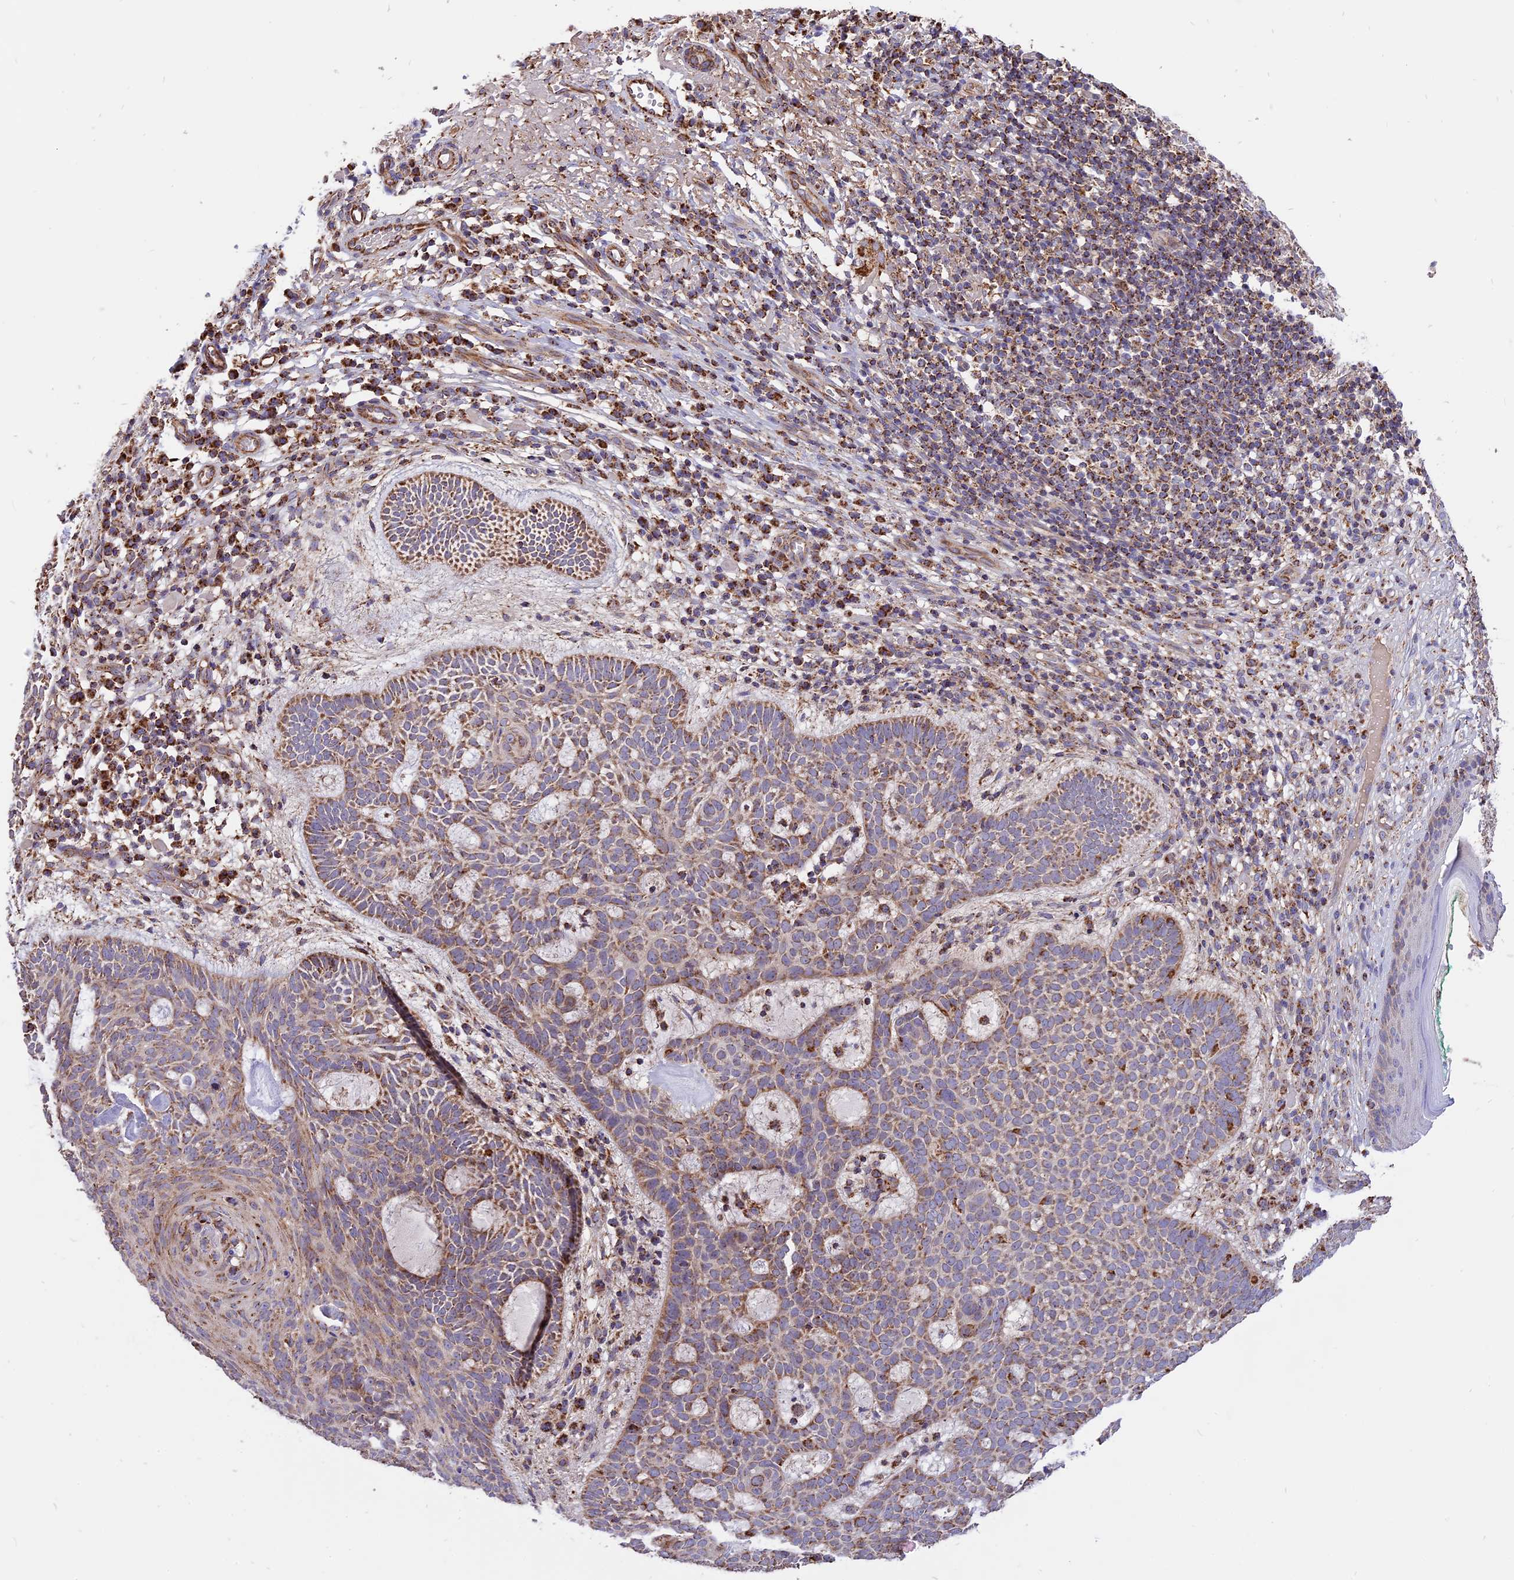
{"staining": {"intensity": "moderate", "quantity": ">75%", "location": "cytoplasmic/membranous"}, "tissue": "skin cancer", "cell_type": "Tumor cells", "image_type": "cancer", "snomed": [{"axis": "morphology", "description": "Basal cell carcinoma"}, {"axis": "topography", "description": "Skin"}], "caption": "Moderate cytoplasmic/membranous expression is seen in about >75% of tumor cells in skin basal cell carcinoma. Using DAB (3,3'-diaminobenzidine) (brown) and hematoxylin (blue) stains, captured at high magnification using brightfield microscopy.", "gene": "TTC4", "patient": {"sex": "male", "age": 85}}